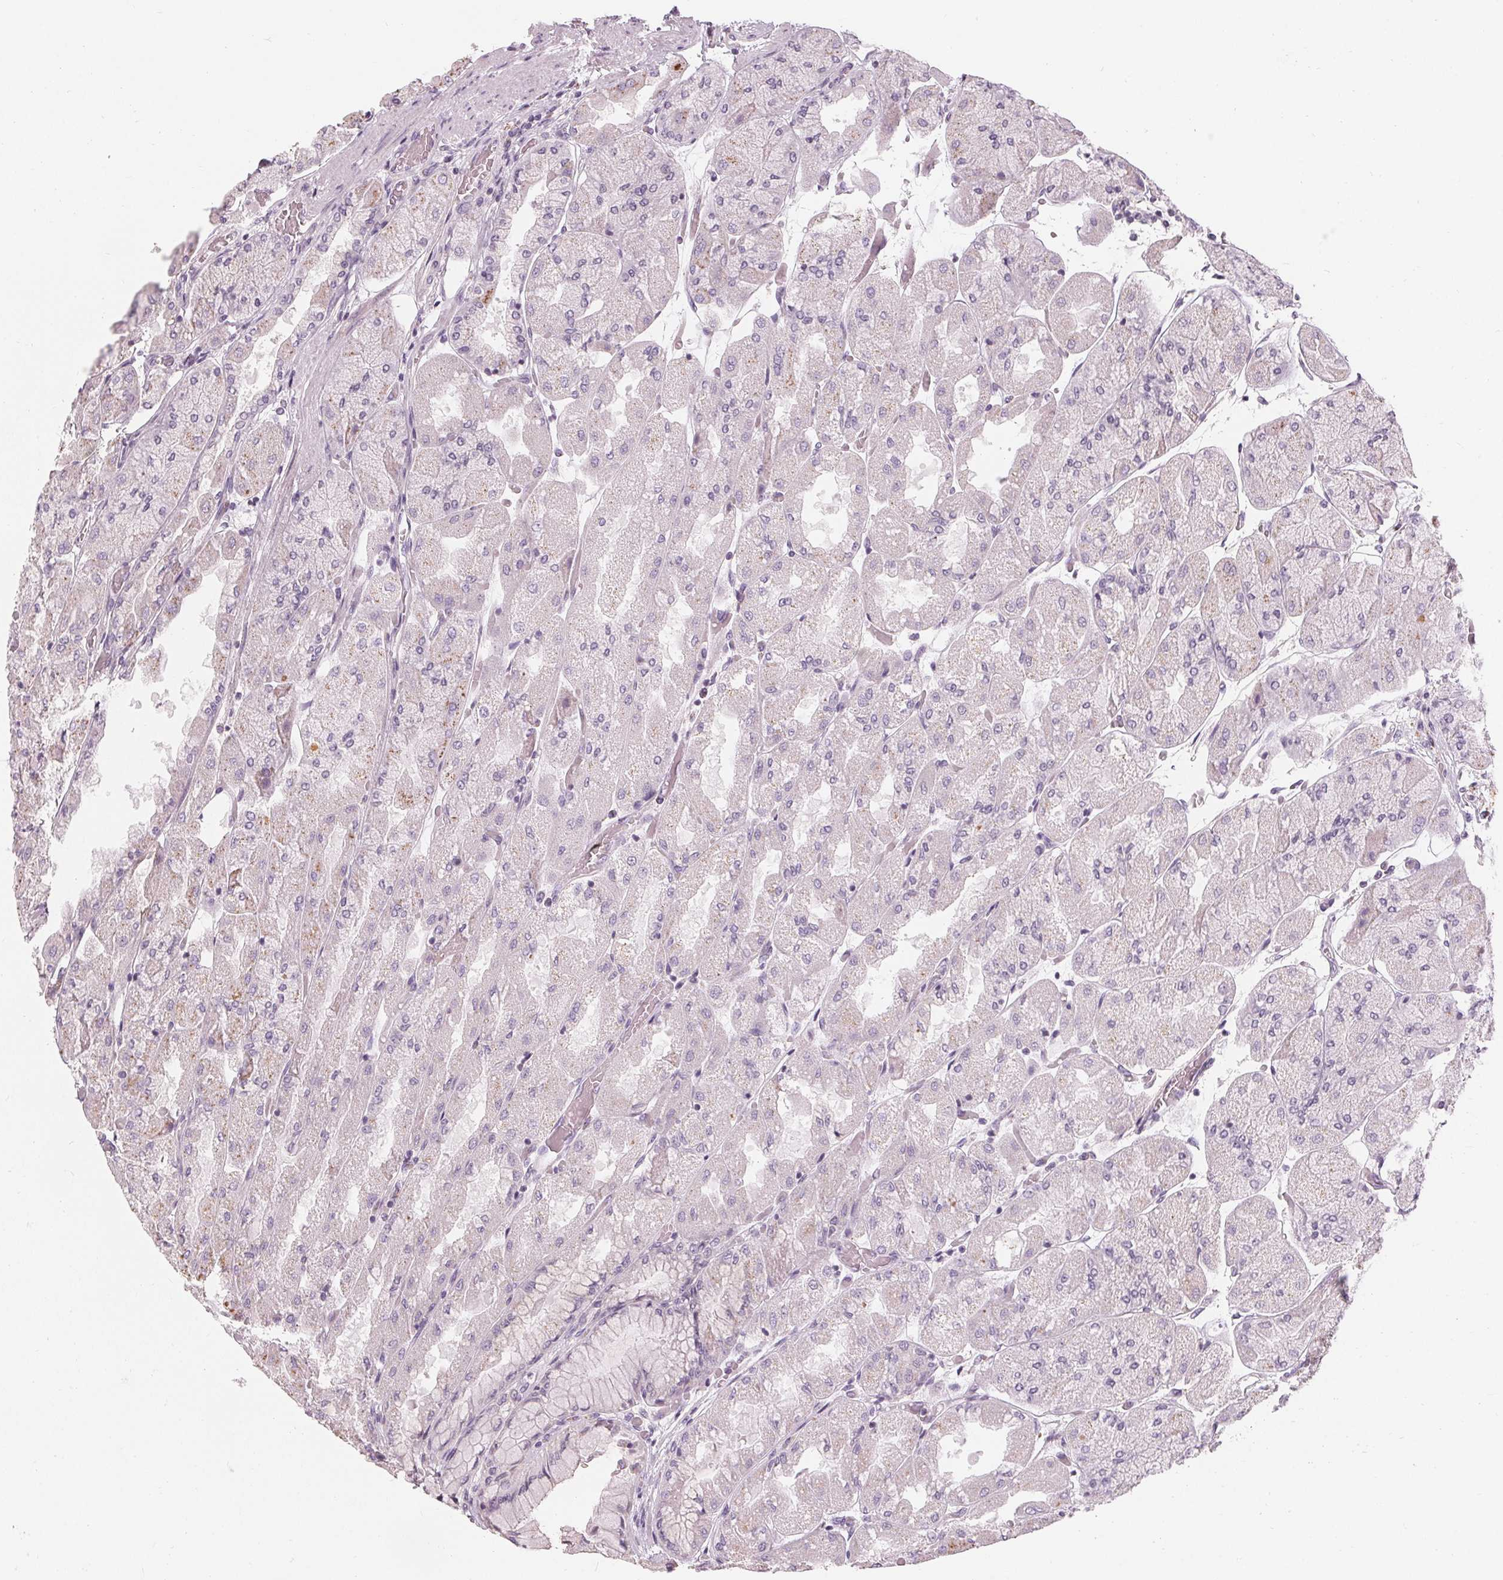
{"staining": {"intensity": "moderate", "quantity": "<25%", "location": "cytoplasmic/membranous"}, "tissue": "stomach", "cell_type": "Glandular cells", "image_type": "normal", "snomed": [{"axis": "morphology", "description": "Normal tissue, NOS"}, {"axis": "topography", "description": "Stomach"}], "caption": "IHC photomicrograph of benign stomach stained for a protein (brown), which displays low levels of moderate cytoplasmic/membranous positivity in approximately <25% of glandular cells.", "gene": "HOPX", "patient": {"sex": "female", "age": 61}}